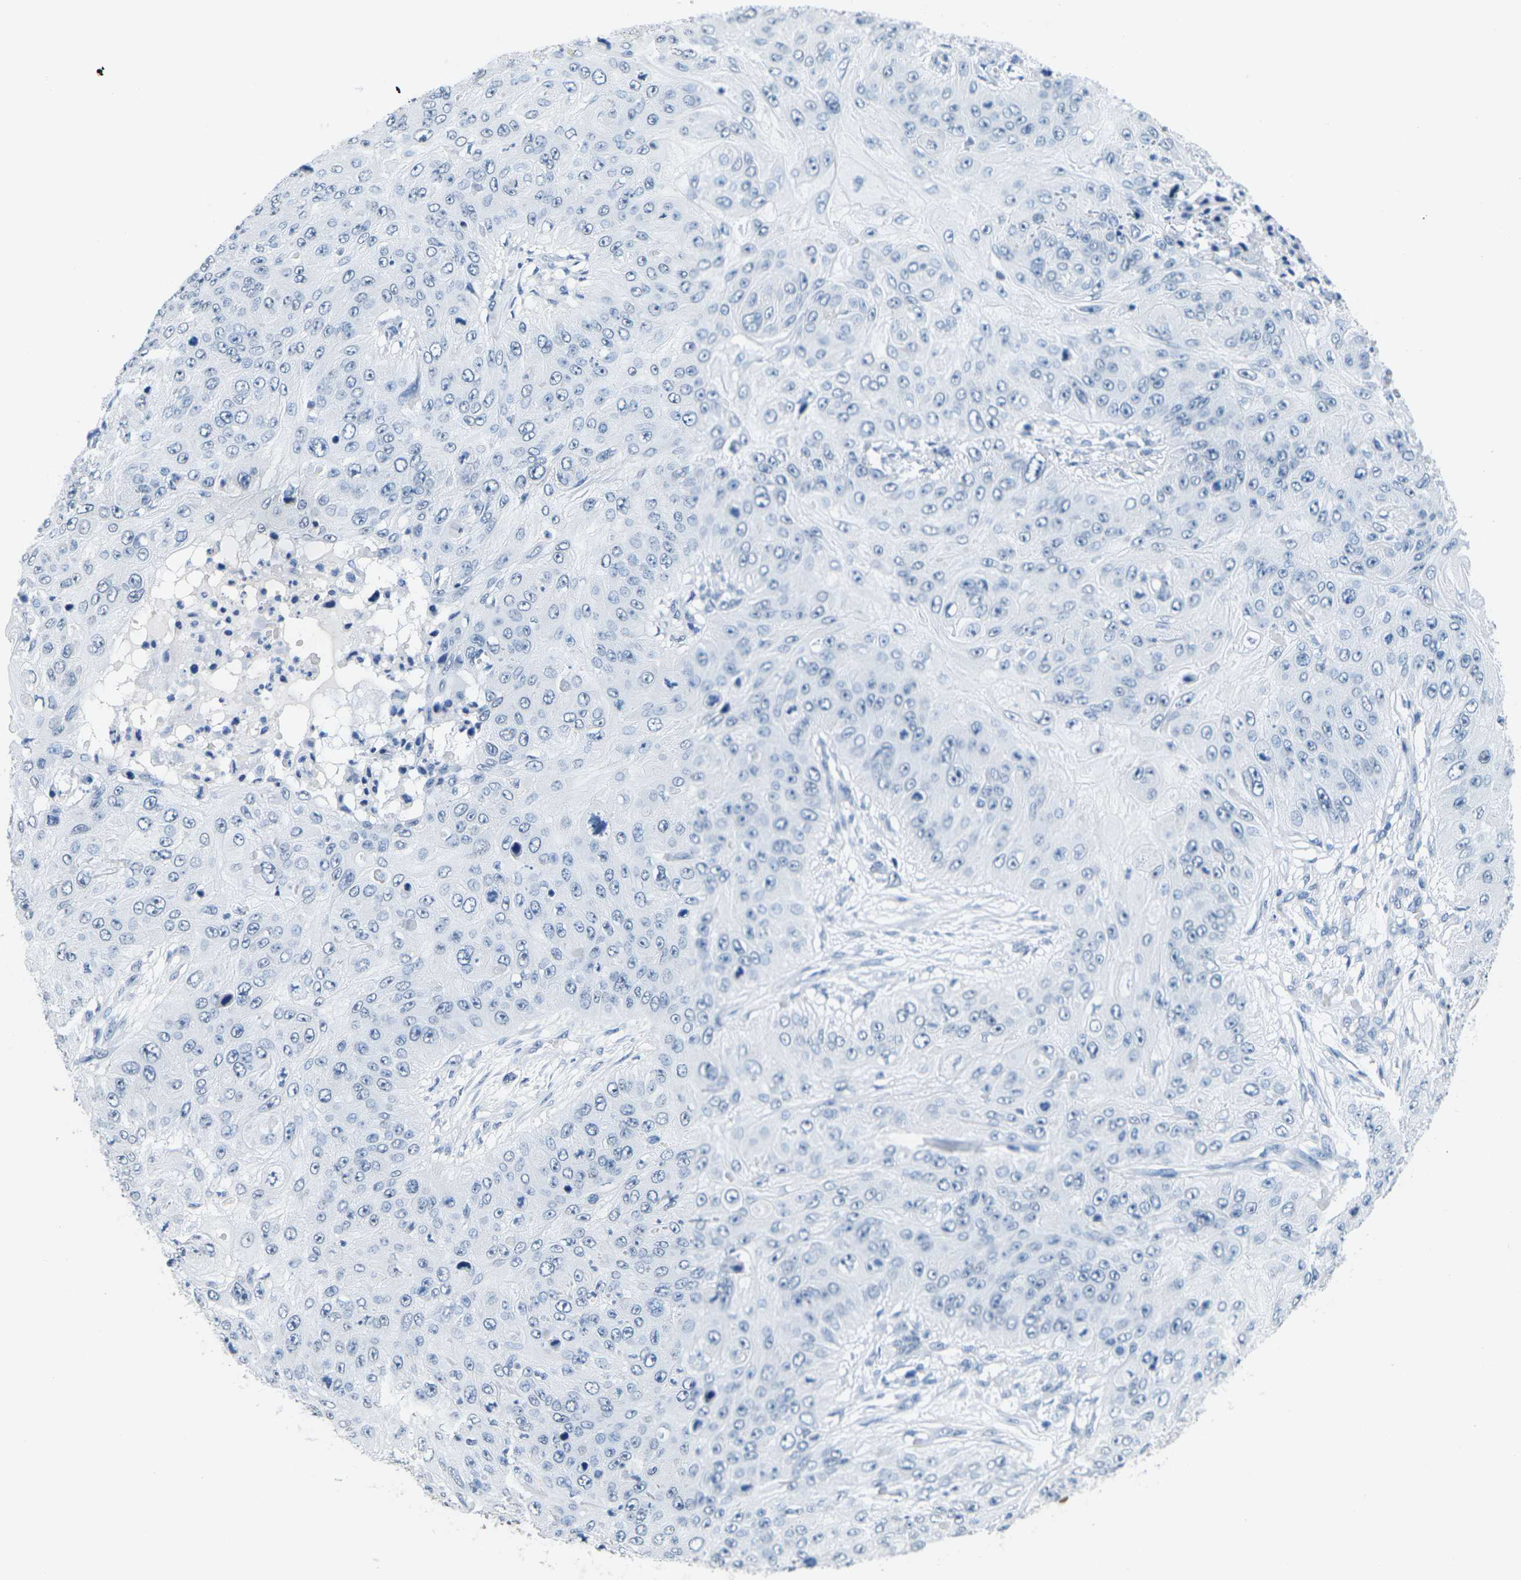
{"staining": {"intensity": "negative", "quantity": "none", "location": "none"}, "tissue": "skin cancer", "cell_type": "Tumor cells", "image_type": "cancer", "snomed": [{"axis": "morphology", "description": "Squamous cell carcinoma, NOS"}, {"axis": "topography", "description": "Skin"}], "caption": "Tumor cells show no significant protein expression in skin squamous cell carcinoma.", "gene": "CTAG1A", "patient": {"sex": "female", "age": 80}}